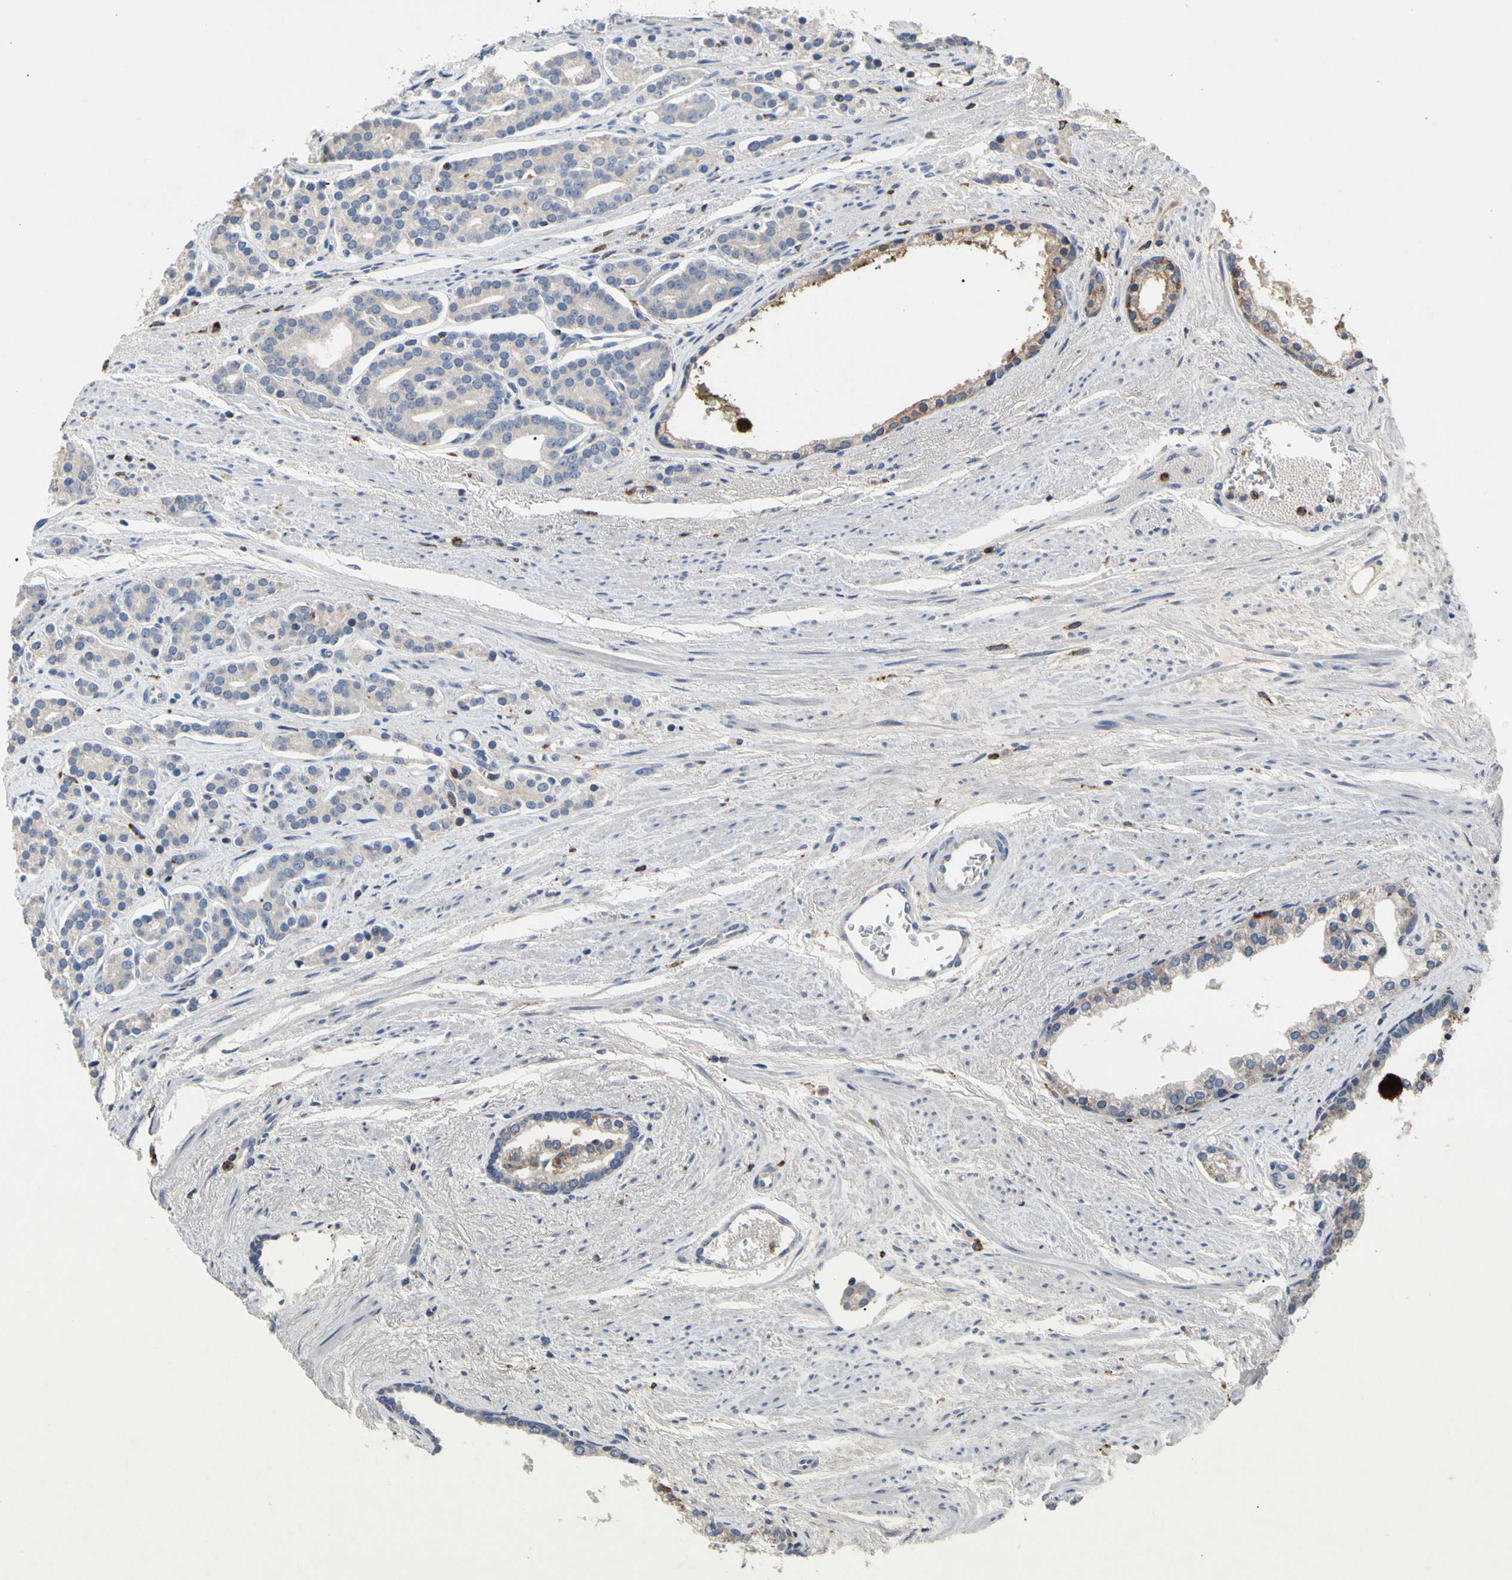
{"staining": {"intensity": "negative", "quantity": "none", "location": "none"}, "tissue": "prostate cancer", "cell_type": "Tumor cells", "image_type": "cancer", "snomed": [{"axis": "morphology", "description": "Adenocarcinoma, Low grade"}, {"axis": "topography", "description": "Prostate"}], "caption": "High magnification brightfield microscopy of prostate cancer (low-grade adenocarcinoma) stained with DAB (brown) and counterstained with hematoxylin (blue): tumor cells show no significant positivity. (Stains: DAB immunohistochemistry with hematoxylin counter stain, Microscopy: brightfield microscopy at high magnification).", "gene": "ADA2", "patient": {"sex": "male", "age": 63}}